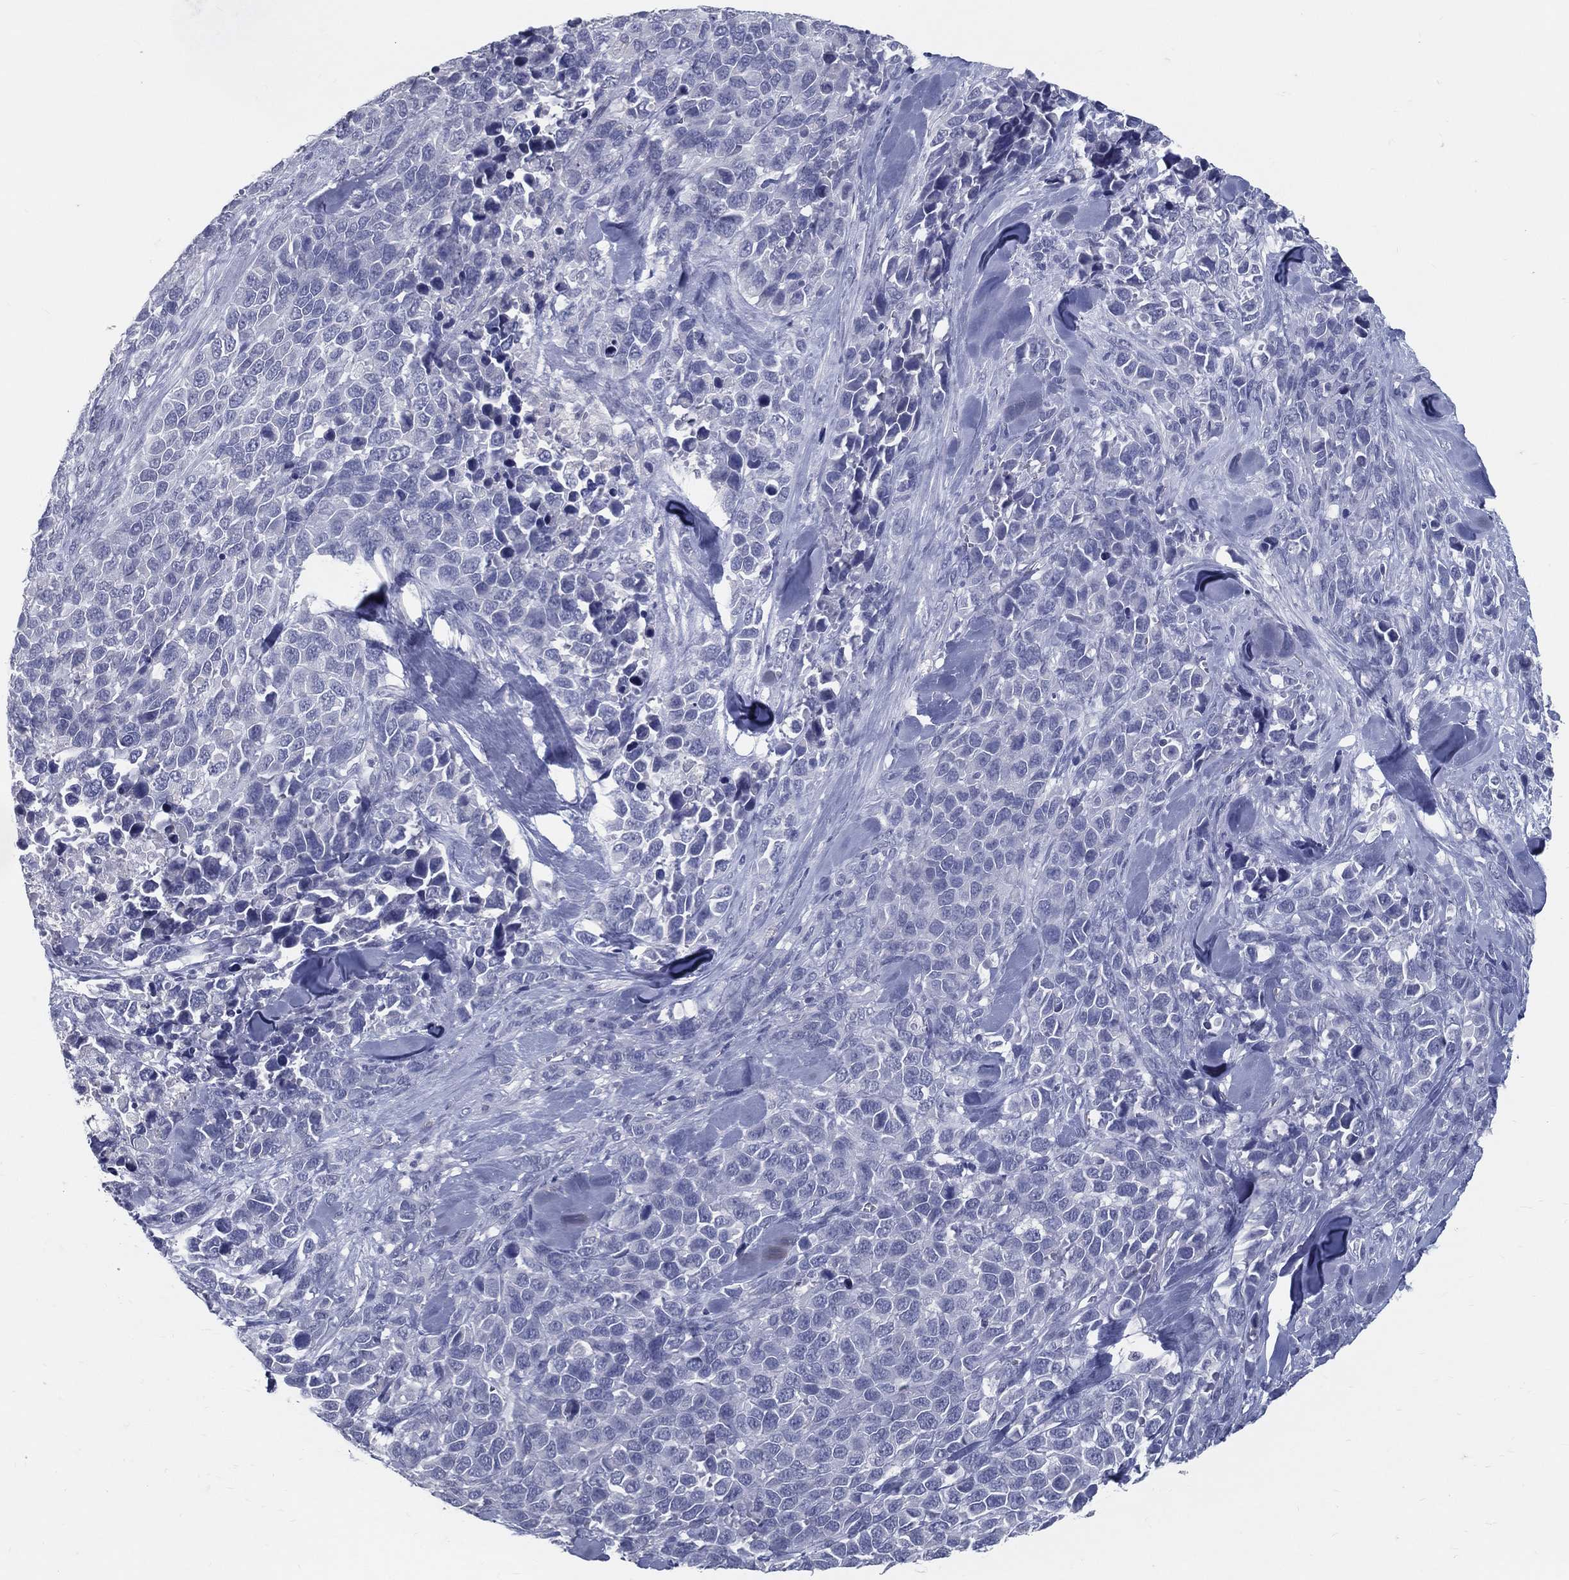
{"staining": {"intensity": "negative", "quantity": "none", "location": "none"}, "tissue": "melanoma", "cell_type": "Tumor cells", "image_type": "cancer", "snomed": [{"axis": "morphology", "description": "Malignant melanoma, Metastatic site"}, {"axis": "topography", "description": "Skin"}], "caption": "High power microscopy image of an immunohistochemistry (IHC) photomicrograph of malignant melanoma (metastatic site), revealing no significant expression in tumor cells. (IHC, brightfield microscopy, high magnification).", "gene": "ACE2", "patient": {"sex": "male", "age": 84}}